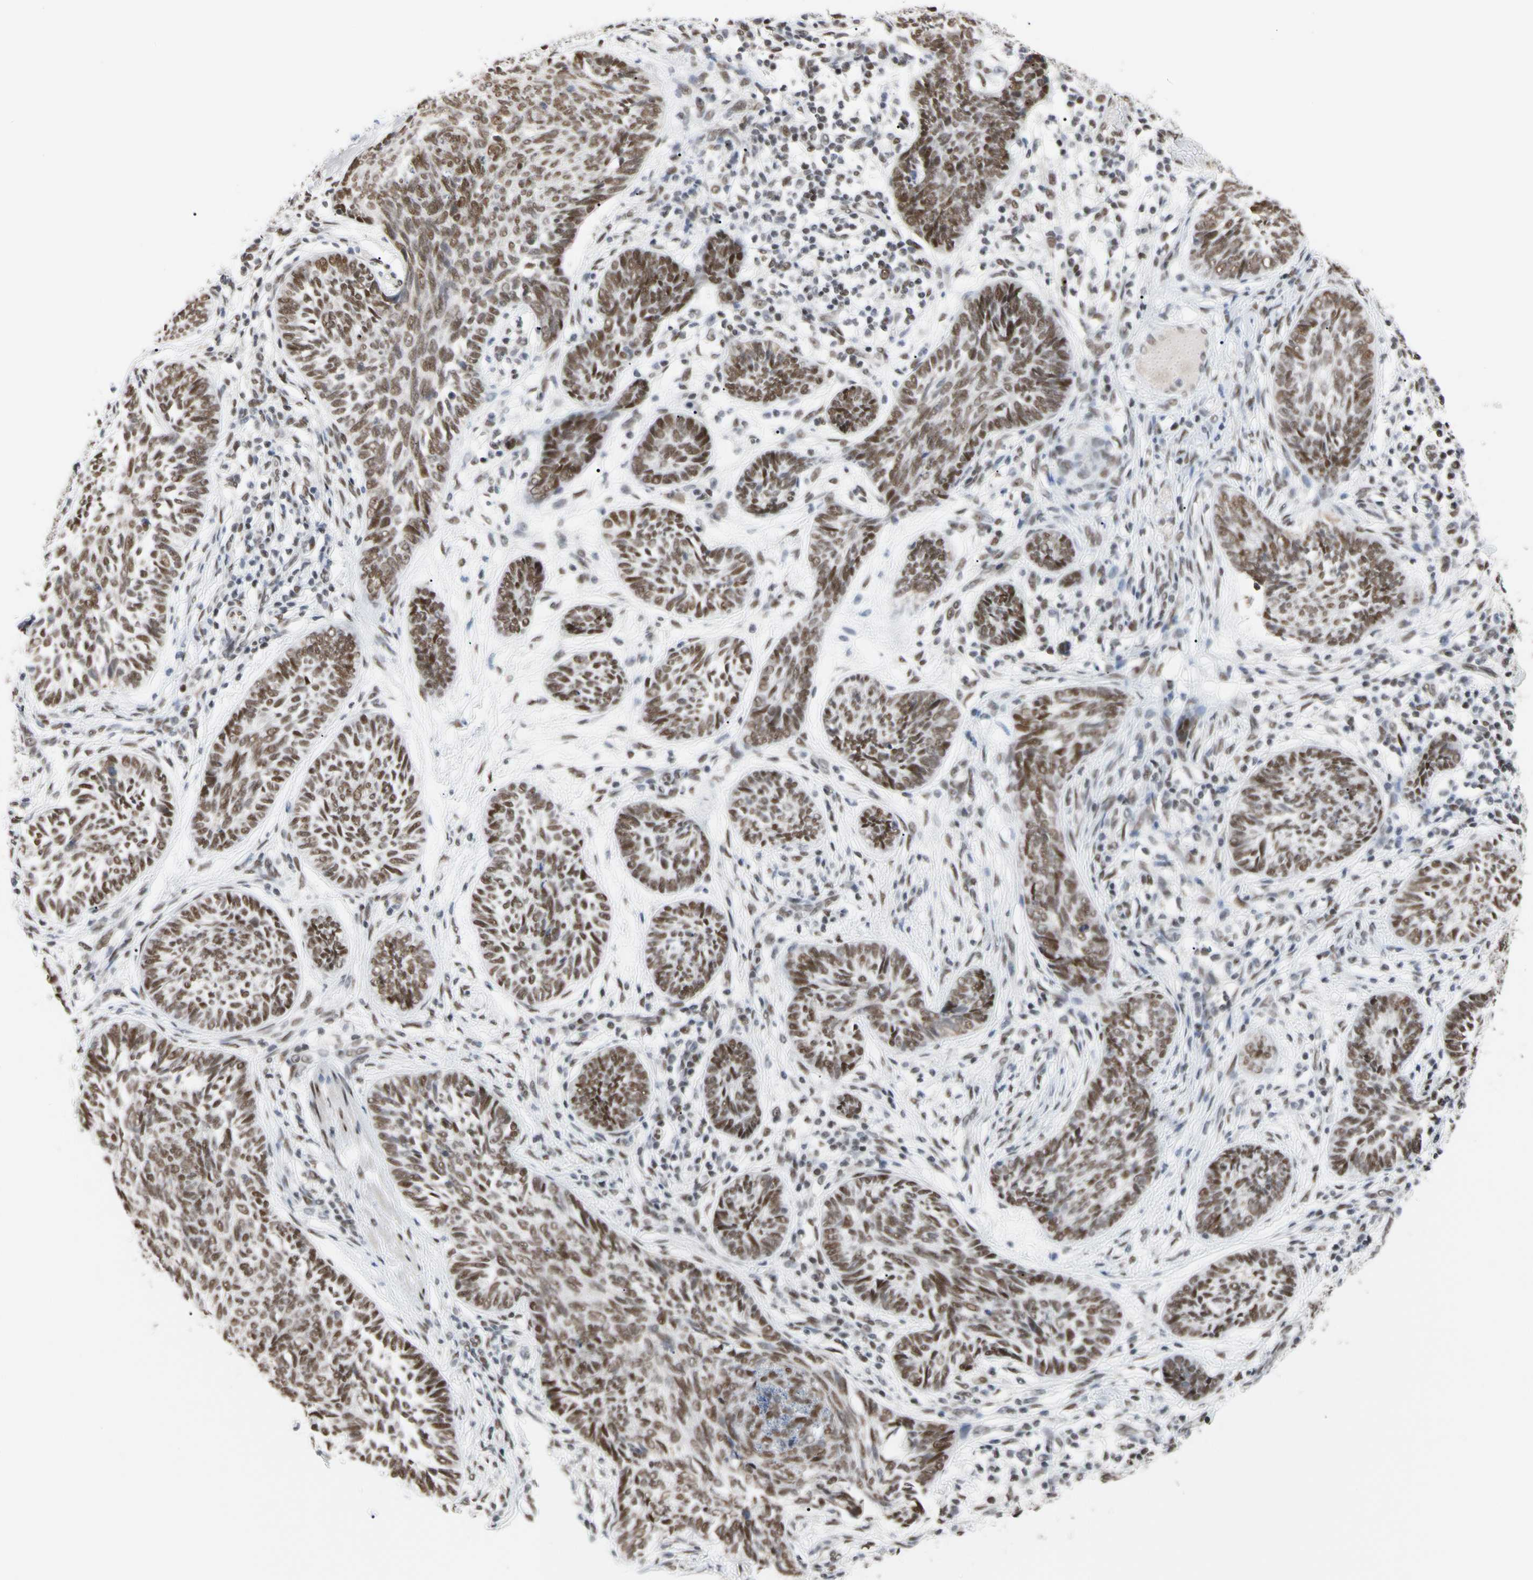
{"staining": {"intensity": "moderate", "quantity": ">75%", "location": "nuclear"}, "tissue": "skin cancer", "cell_type": "Tumor cells", "image_type": "cancer", "snomed": [{"axis": "morphology", "description": "Papilloma, NOS"}, {"axis": "morphology", "description": "Basal cell carcinoma"}, {"axis": "topography", "description": "Skin"}], "caption": "The histopathology image demonstrates immunohistochemical staining of skin cancer. There is moderate nuclear expression is appreciated in about >75% of tumor cells. Nuclei are stained in blue.", "gene": "FAM98B", "patient": {"sex": "male", "age": 87}}